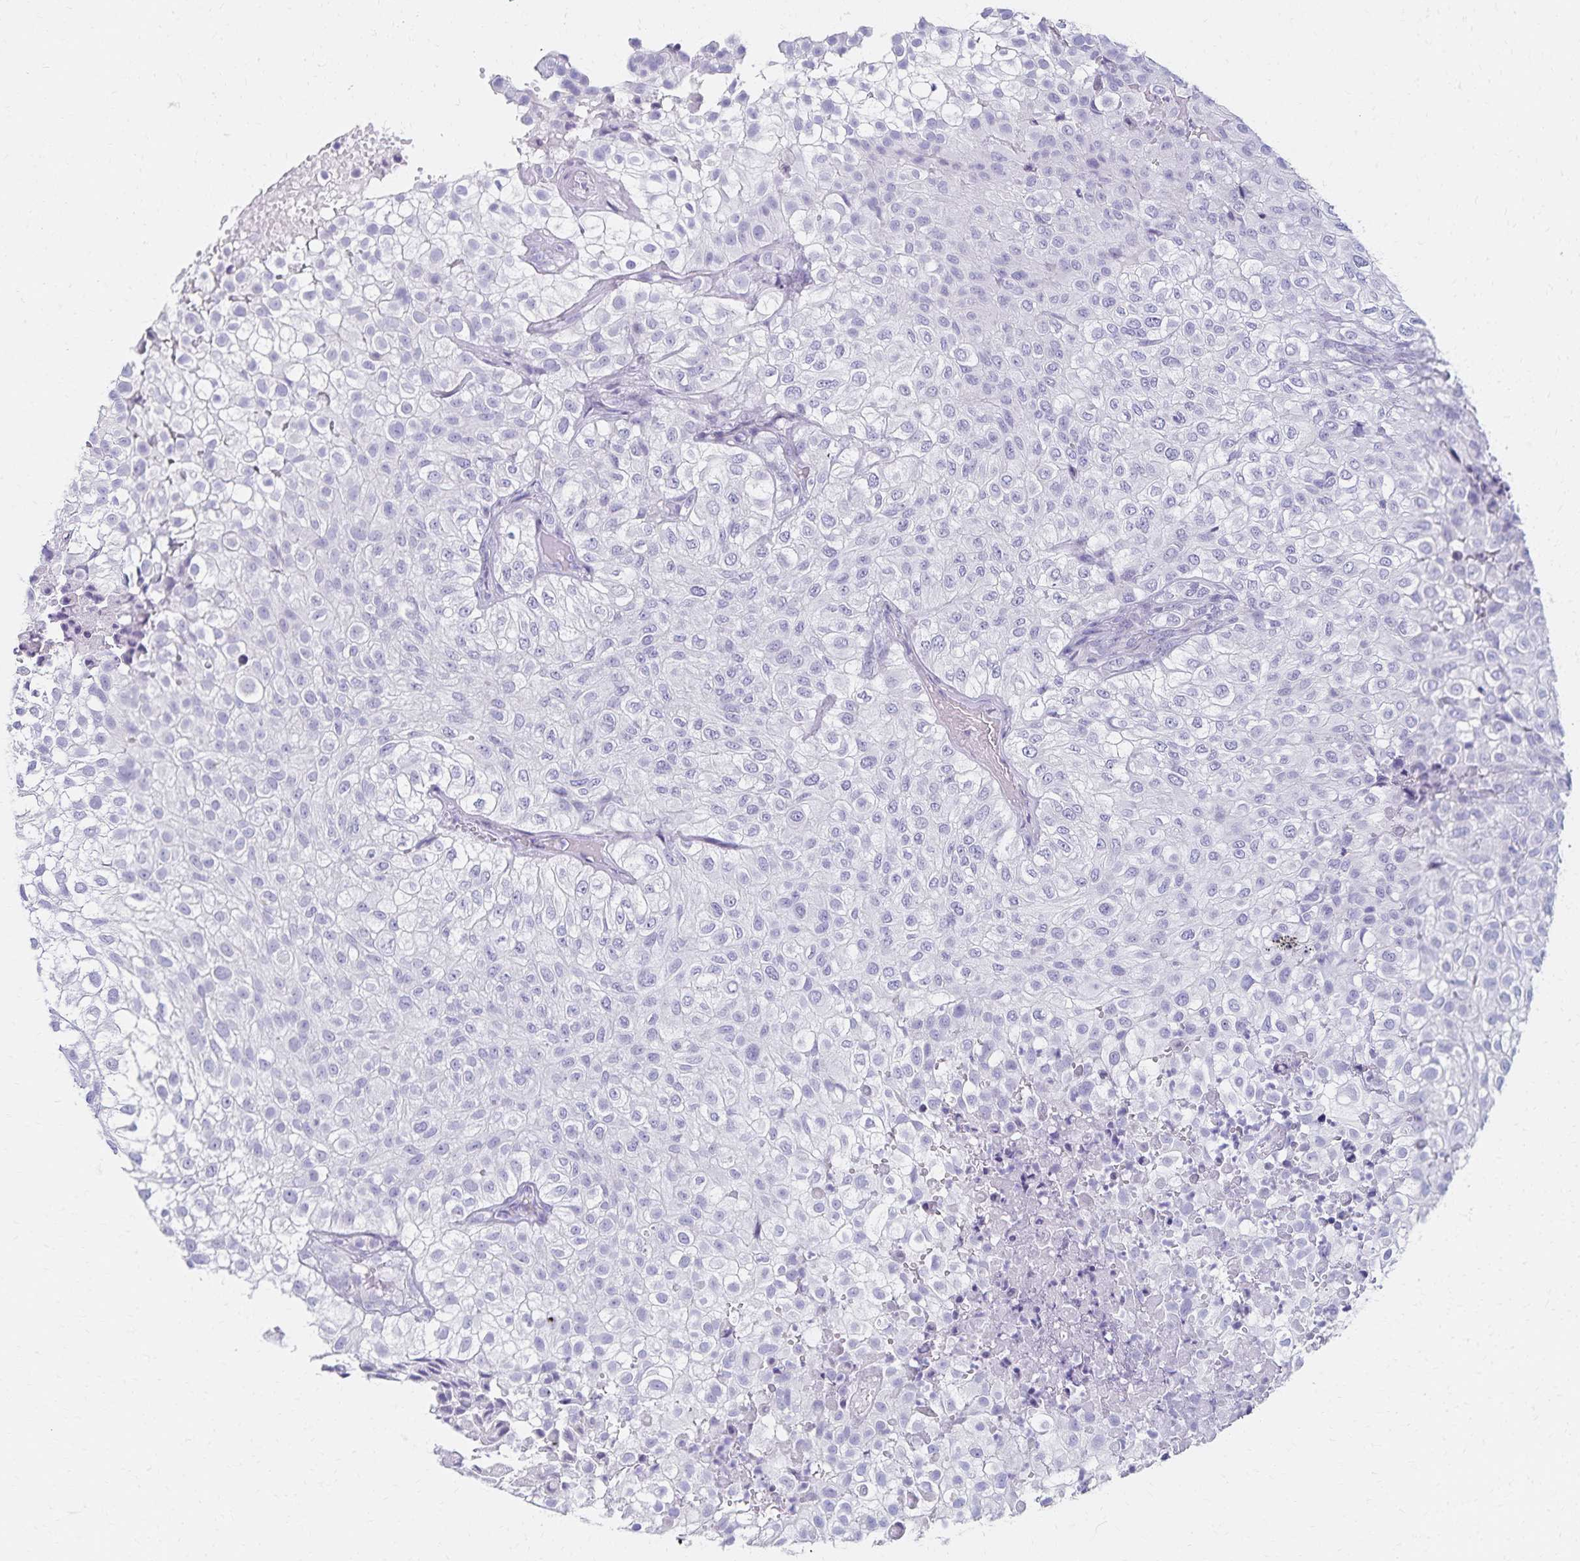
{"staining": {"intensity": "negative", "quantity": "none", "location": "none"}, "tissue": "urothelial cancer", "cell_type": "Tumor cells", "image_type": "cancer", "snomed": [{"axis": "morphology", "description": "Urothelial carcinoma, High grade"}, {"axis": "topography", "description": "Urinary bladder"}], "caption": "Immunohistochemistry photomicrograph of neoplastic tissue: urothelial cancer stained with DAB exhibits no significant protein expression in tumor cells.", "gene": "C2orf50", "patient": {"sex": "male", "age": 56}}